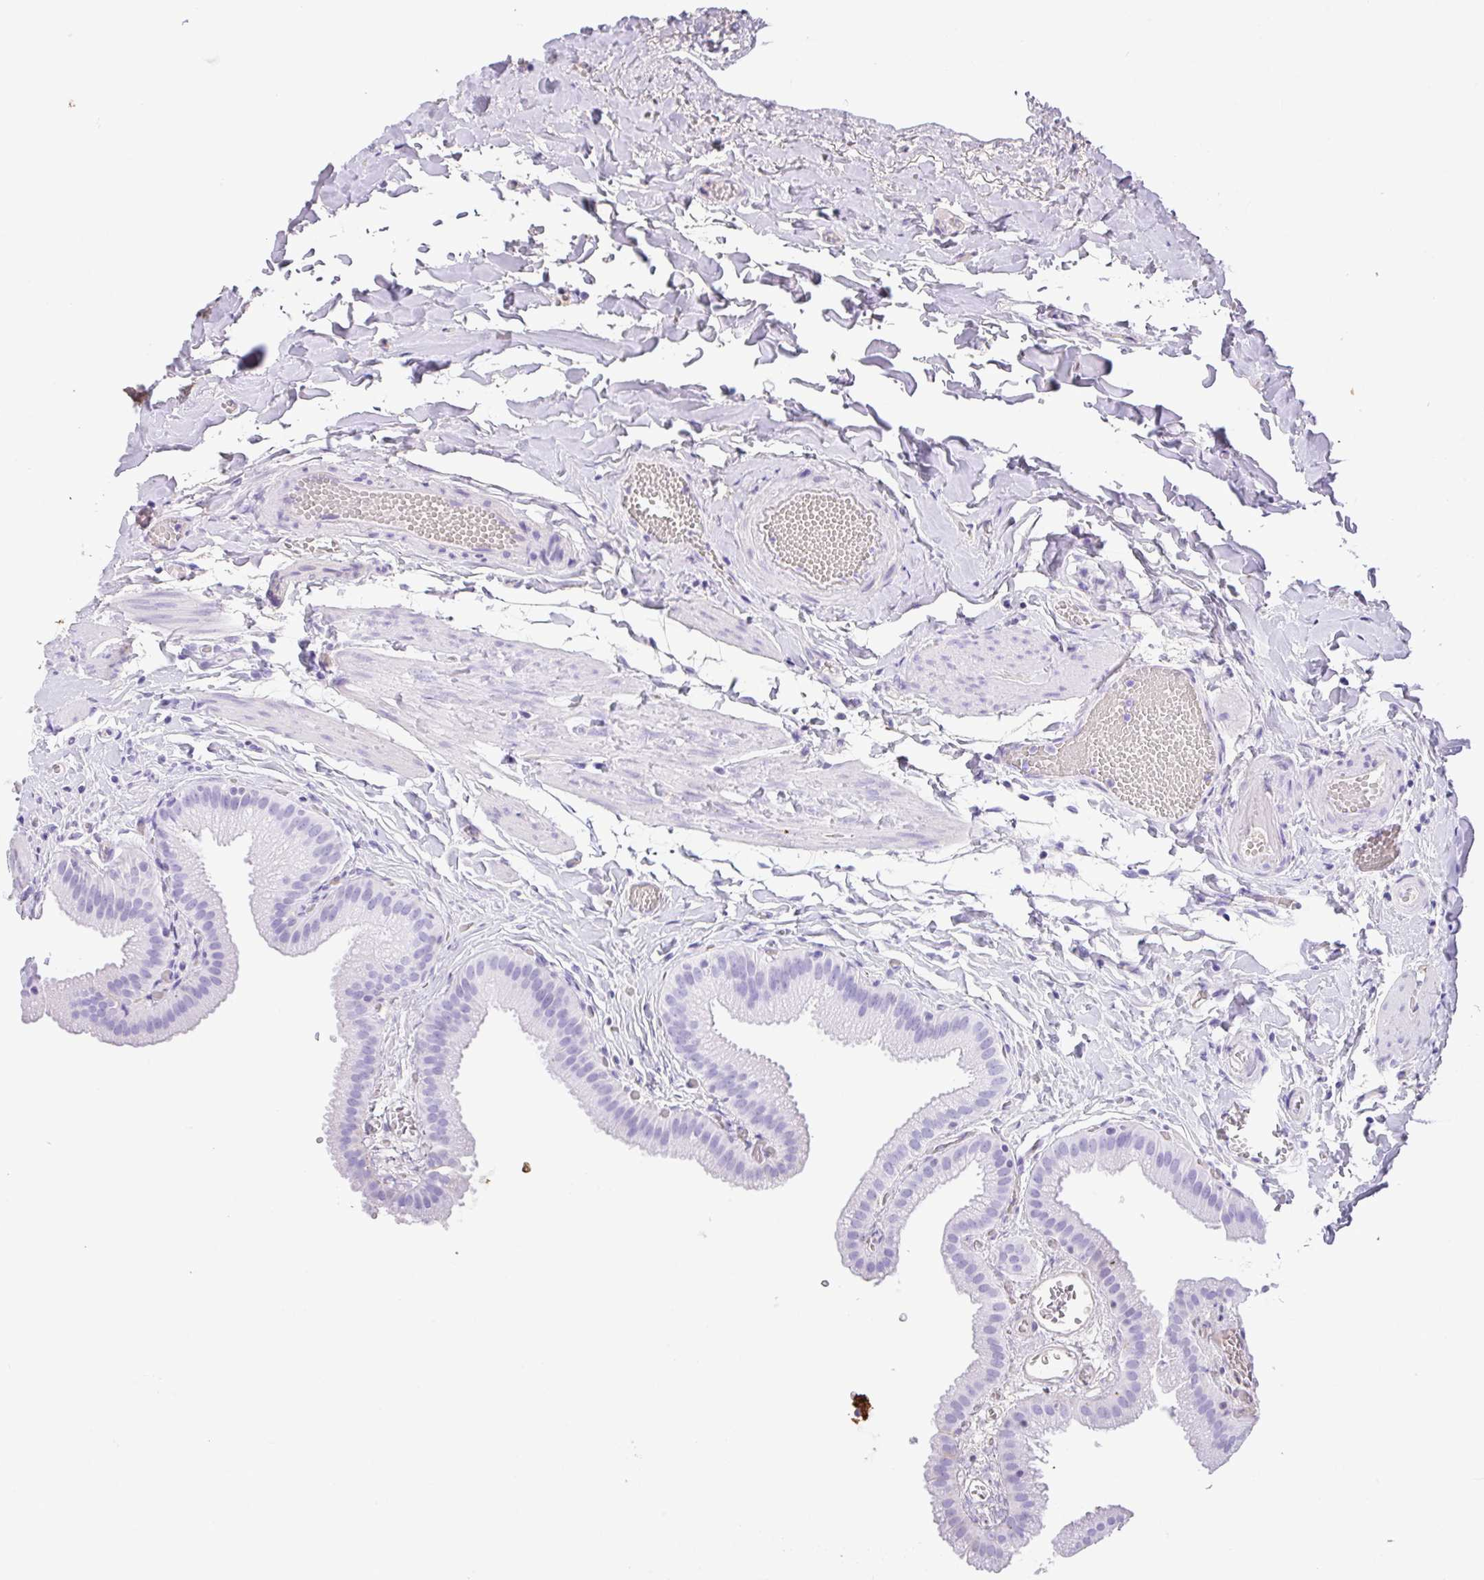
{"staining": {"intensity": "weak", "quantity": "<25%", "location": "cytoplasmic/membranous"}, "tissue": "gallbladder", "cell_type": "Glandular cells", "image_type": "normal", "snomed": [{"axis": "morphology", "description": "Normal tissue, NOS"}, {"axis": "topography", "description": "Gallbladder"}], "caption": "Immunohistochemistry of unremarkable human gallbladder reveals no staining in glandular cells. (DAB (3,3'-diaminobenzidine) immunohistochemistry (IHC) visualized using brightfield microscopy, high magnification).", "gene": "HOXC12", "patient": {"sex": "female", "age": 63}}